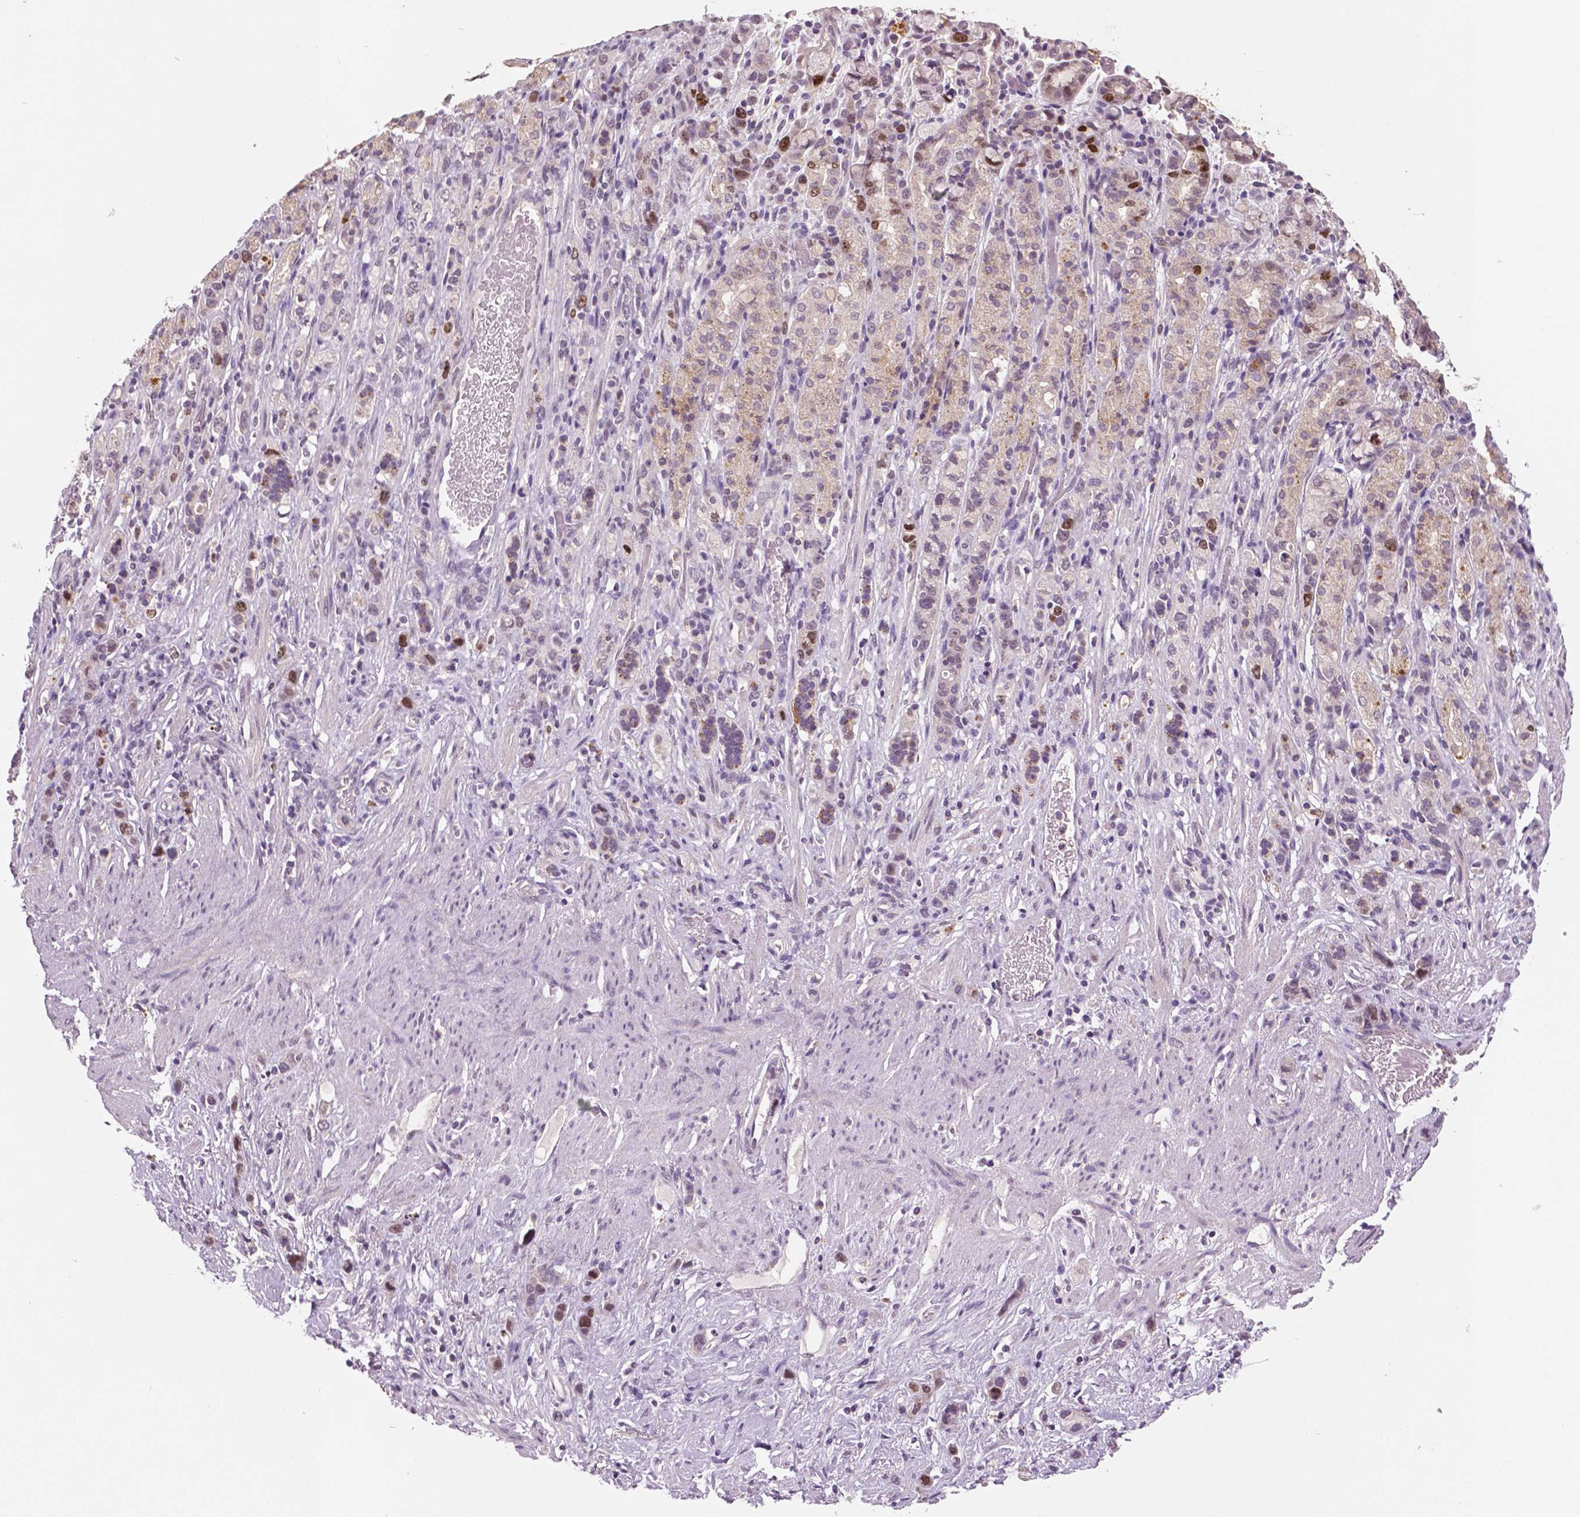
{"staining": {"intensity": "moderate", "quantity": "<25%", "location": "nuclear"}, "tissue": "stomach cancer", "cell_type": "Tumor cells", "image_type": "cancer", "snomed": [{"axis": "morphology", "description": "Adenocarcinoma, NOS"}, {"axis": "topography", "description": "Stomach"}], "caption": "DAB (3,3'-diaminobenzidine) immunohistochemical staining of stomach cancer demonstrates moderate nuclear protein expression in approximately <25% of tumor cells. The protein is stained brown, and the nuclei are stained in blue (DAB (3,3'-diaminobenzidine) IHC with brightfield microscopy, high magnification).", "gene": "MKI67", "patient": {"sex": "female", "age": 65}}